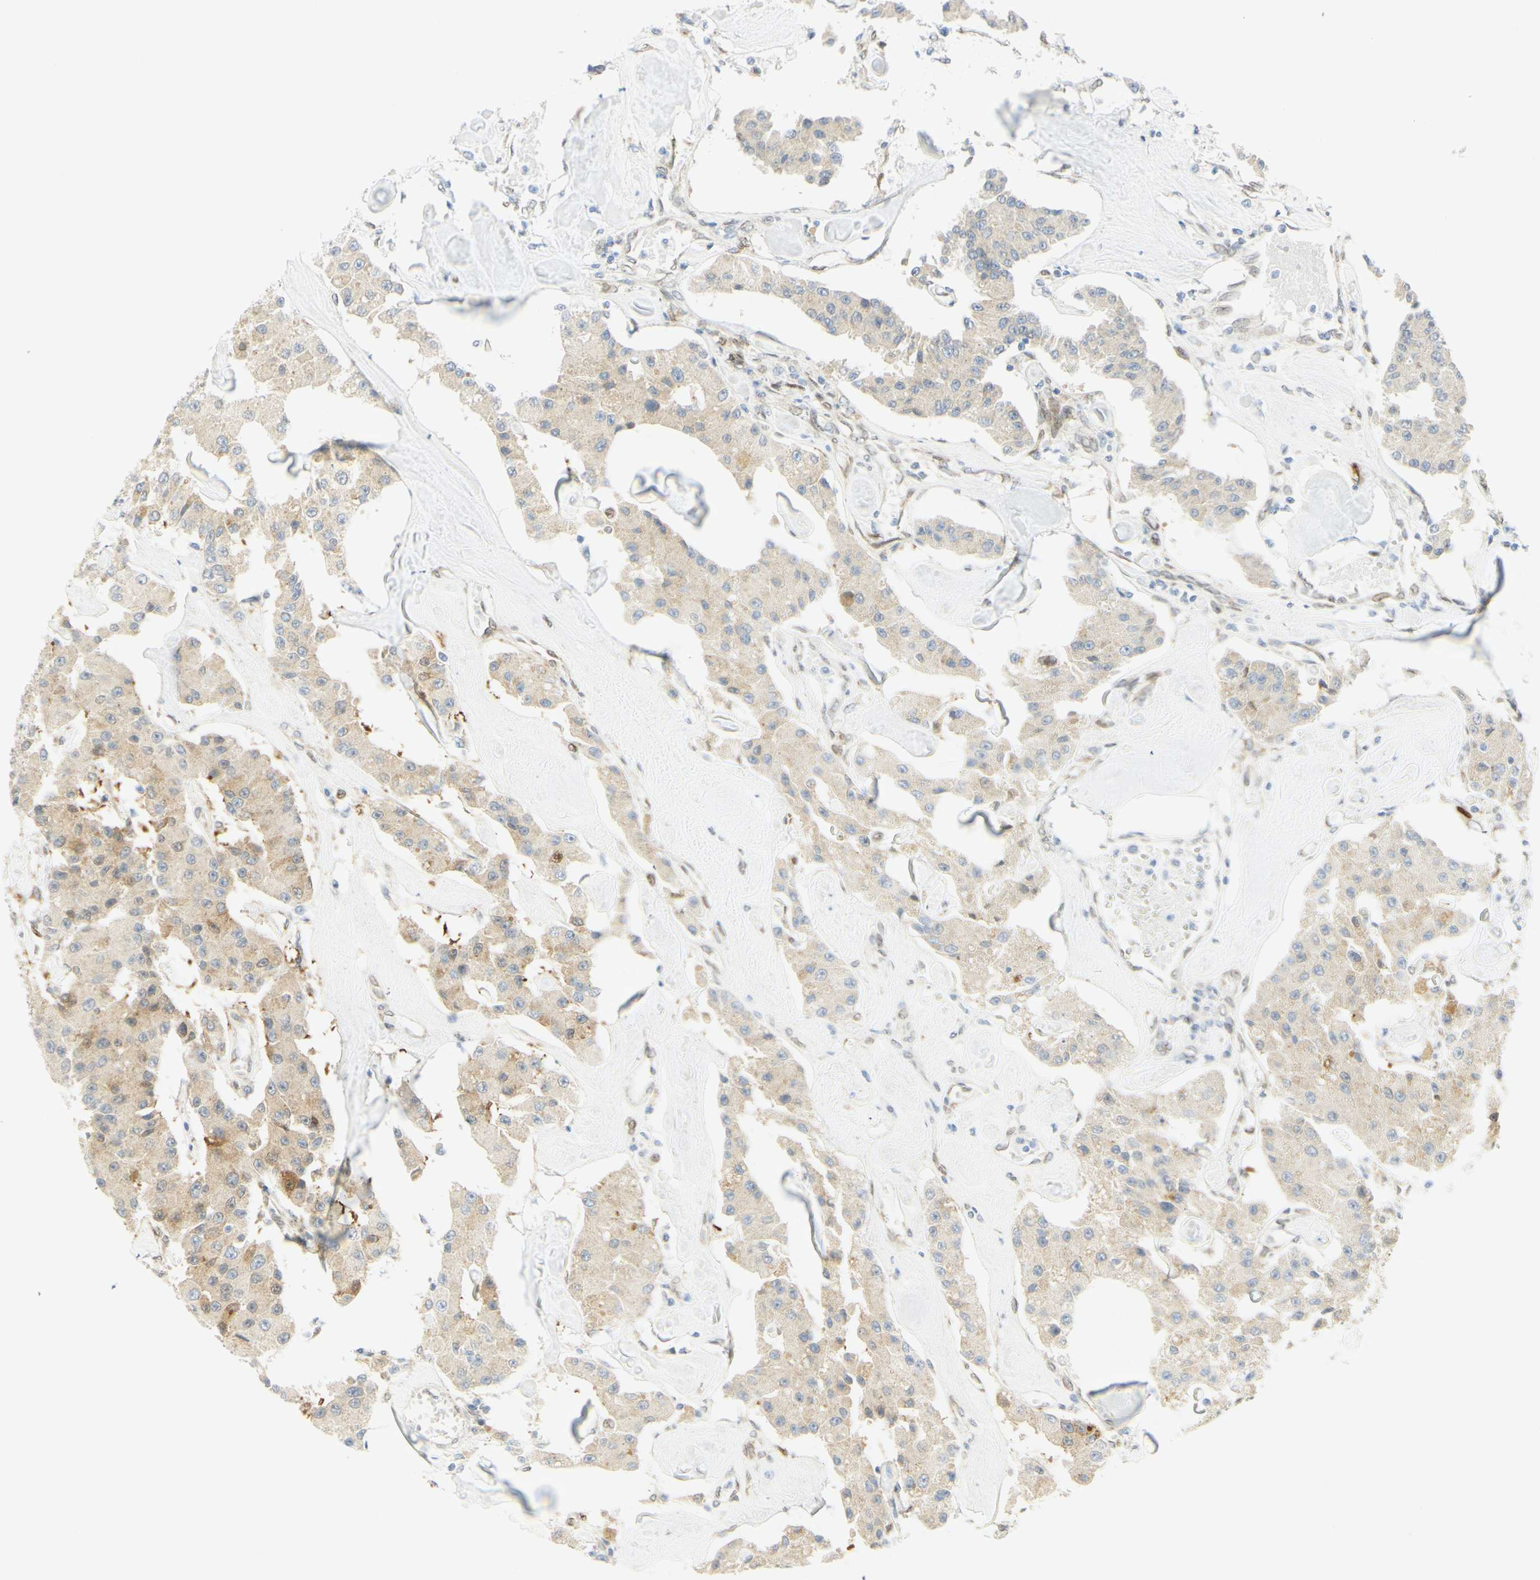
{"staining": {"intensity": "weak", "quantity": ">75%", "location": "cytoplasmic/membranous"}, "tissue": "carcinoid", "cell_type": "Tumor cells", "image_type": "cancer", "snomed": [{"axis": "morphology", "description": "Carcinoid, malignant, NOS"}, {"axis": "topography", "description": "Pancreas"}], "caption": "High-power microscopy captured an IHC histopathology image of carcinoid, revealing weak cytoplasmic/membranous expression in about >75% of tumor cells.", "gene": "E2F1", "patient": {"sex": "male", "age": 41}}